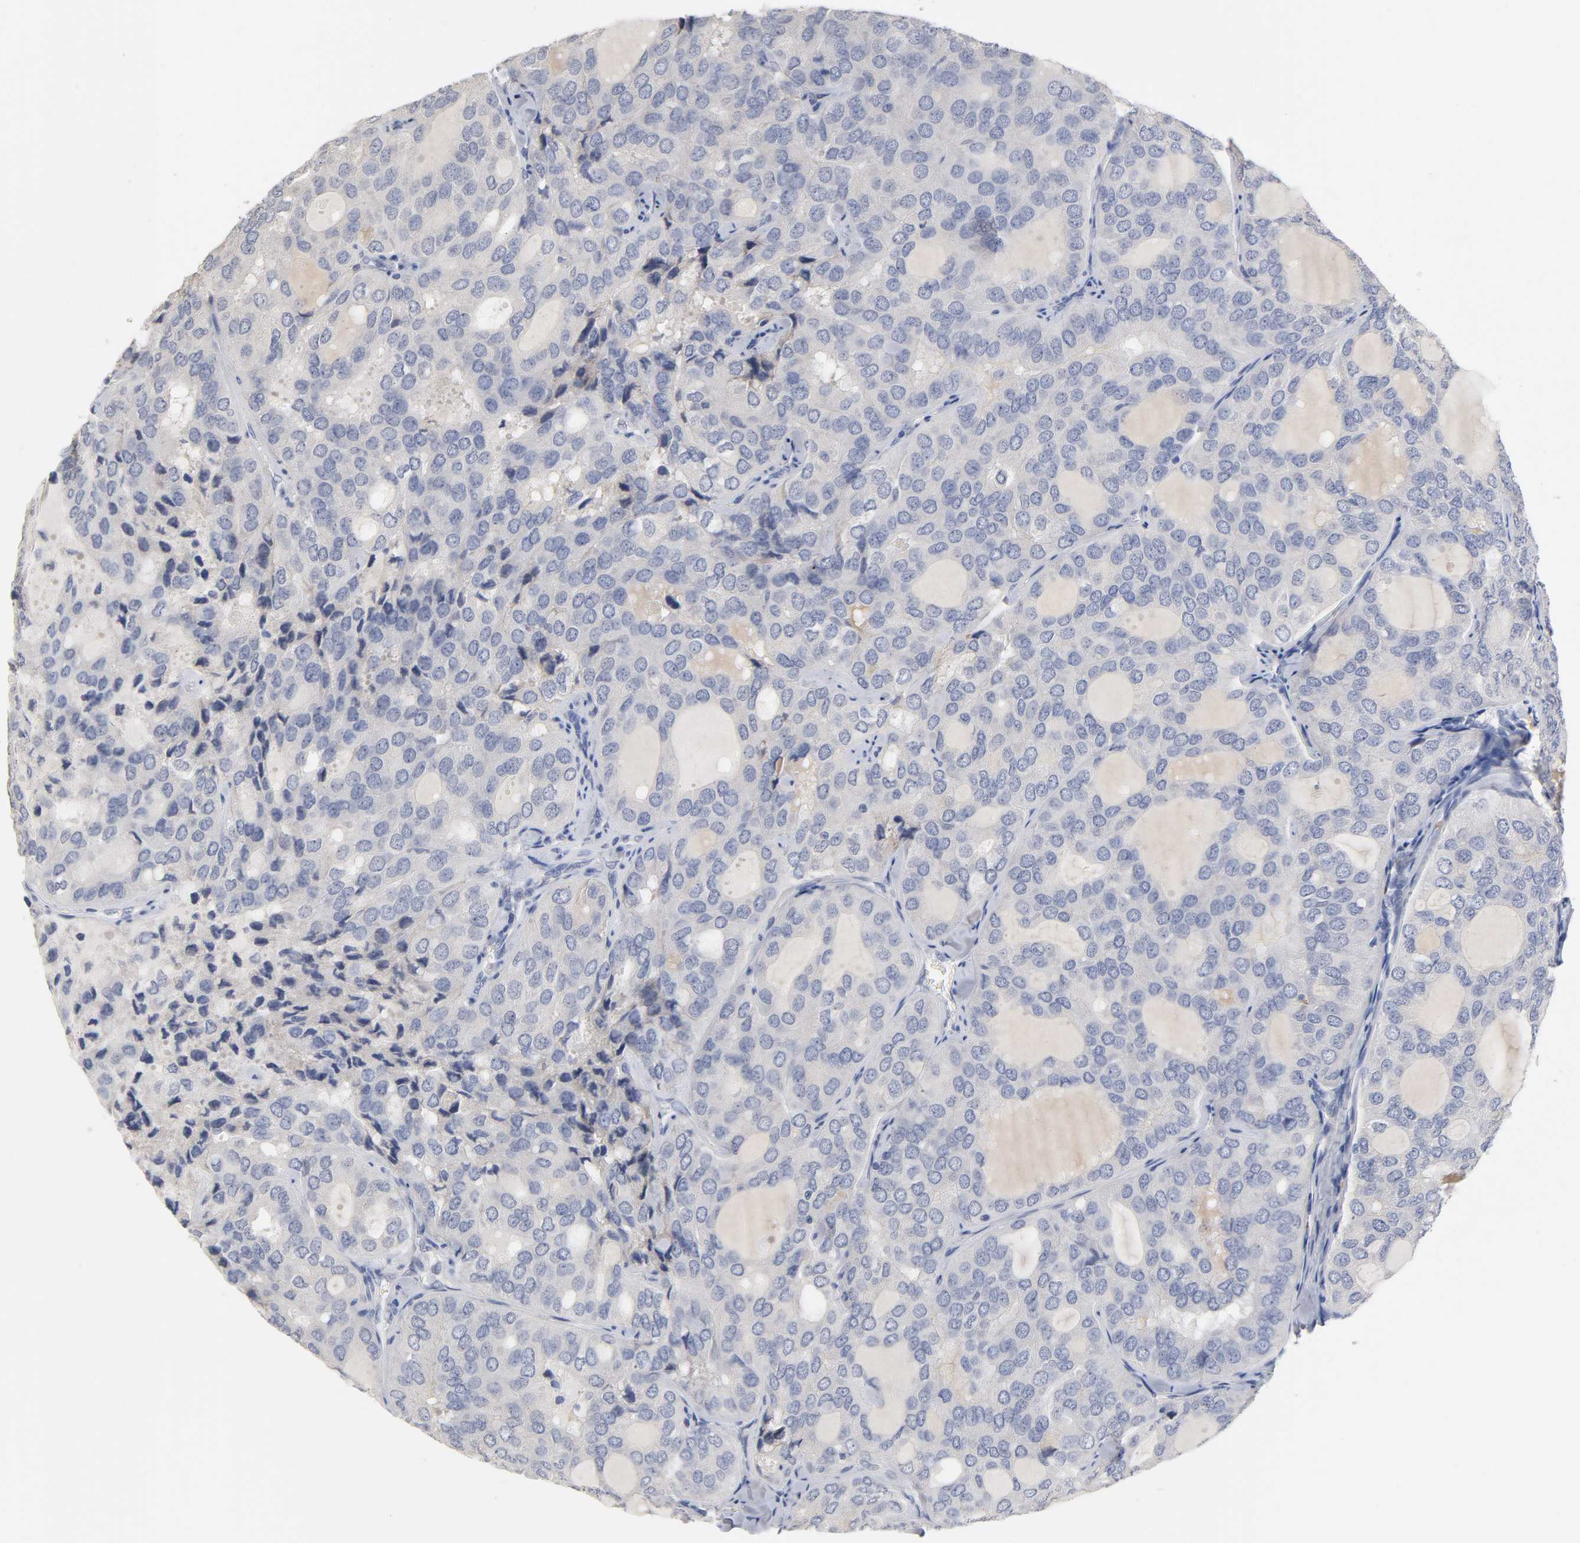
{"staining": {"intensity": "negative", "quantity": "none", "location": "none"}, "tissue": "thyroid cancer", "cell_type": "Tumor cells", "image_type": "cancer", "snomed": [{"axis": "morphology", "description": "Follicular adenoma carcinoma, NOS"}, {"axis": "topography", "description": "Thyroid gland"}], "caption": "Tumor cells show no significant staining in thyroid cancer (follicular adenoma carcinoma). The staining is performed using DAB brown chromogen with nuclei counter-stained in using hematoxylin.", "gene": "OVOL1", "patient": {"sex": "male", "age": 75}}